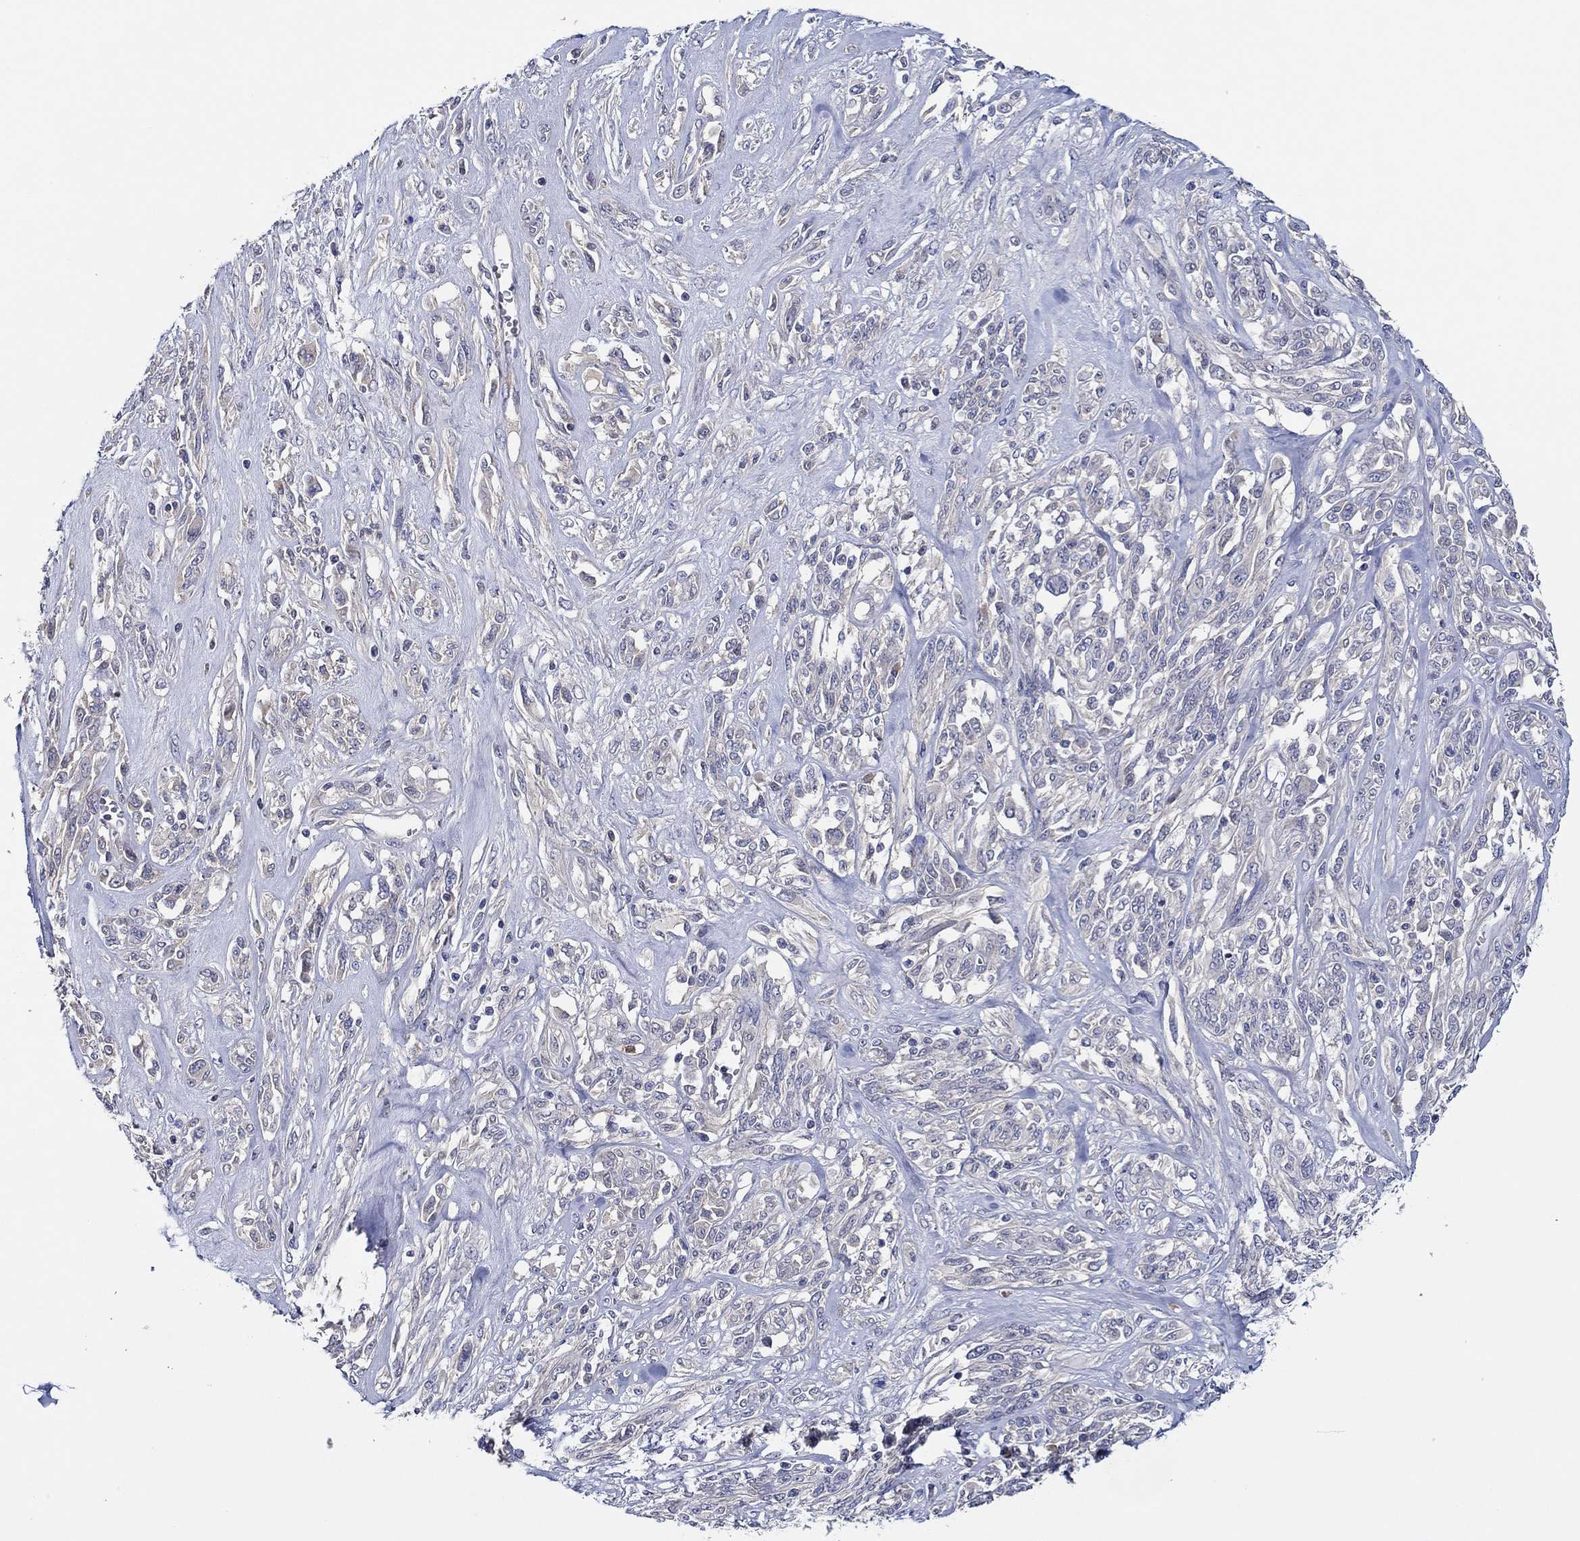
{"staining": {"intensity": "negative", "quantity": "none", "location": "none"}, "tissue": "melanoma", "cell_type": "Tumor cells", "image_type": "cancer", "snomed": [{"axis": "morphology", "description": "Malignant melanoma, NOS"}, {"axis": "topography", "description": "Skin"}], "caption": "Human malignant melanoma stained for a protein using immunohistochemistry displays no positivity in tumor cells.", "gene": "CHIT1", "patient": {"sex": "female", "age": 91}}